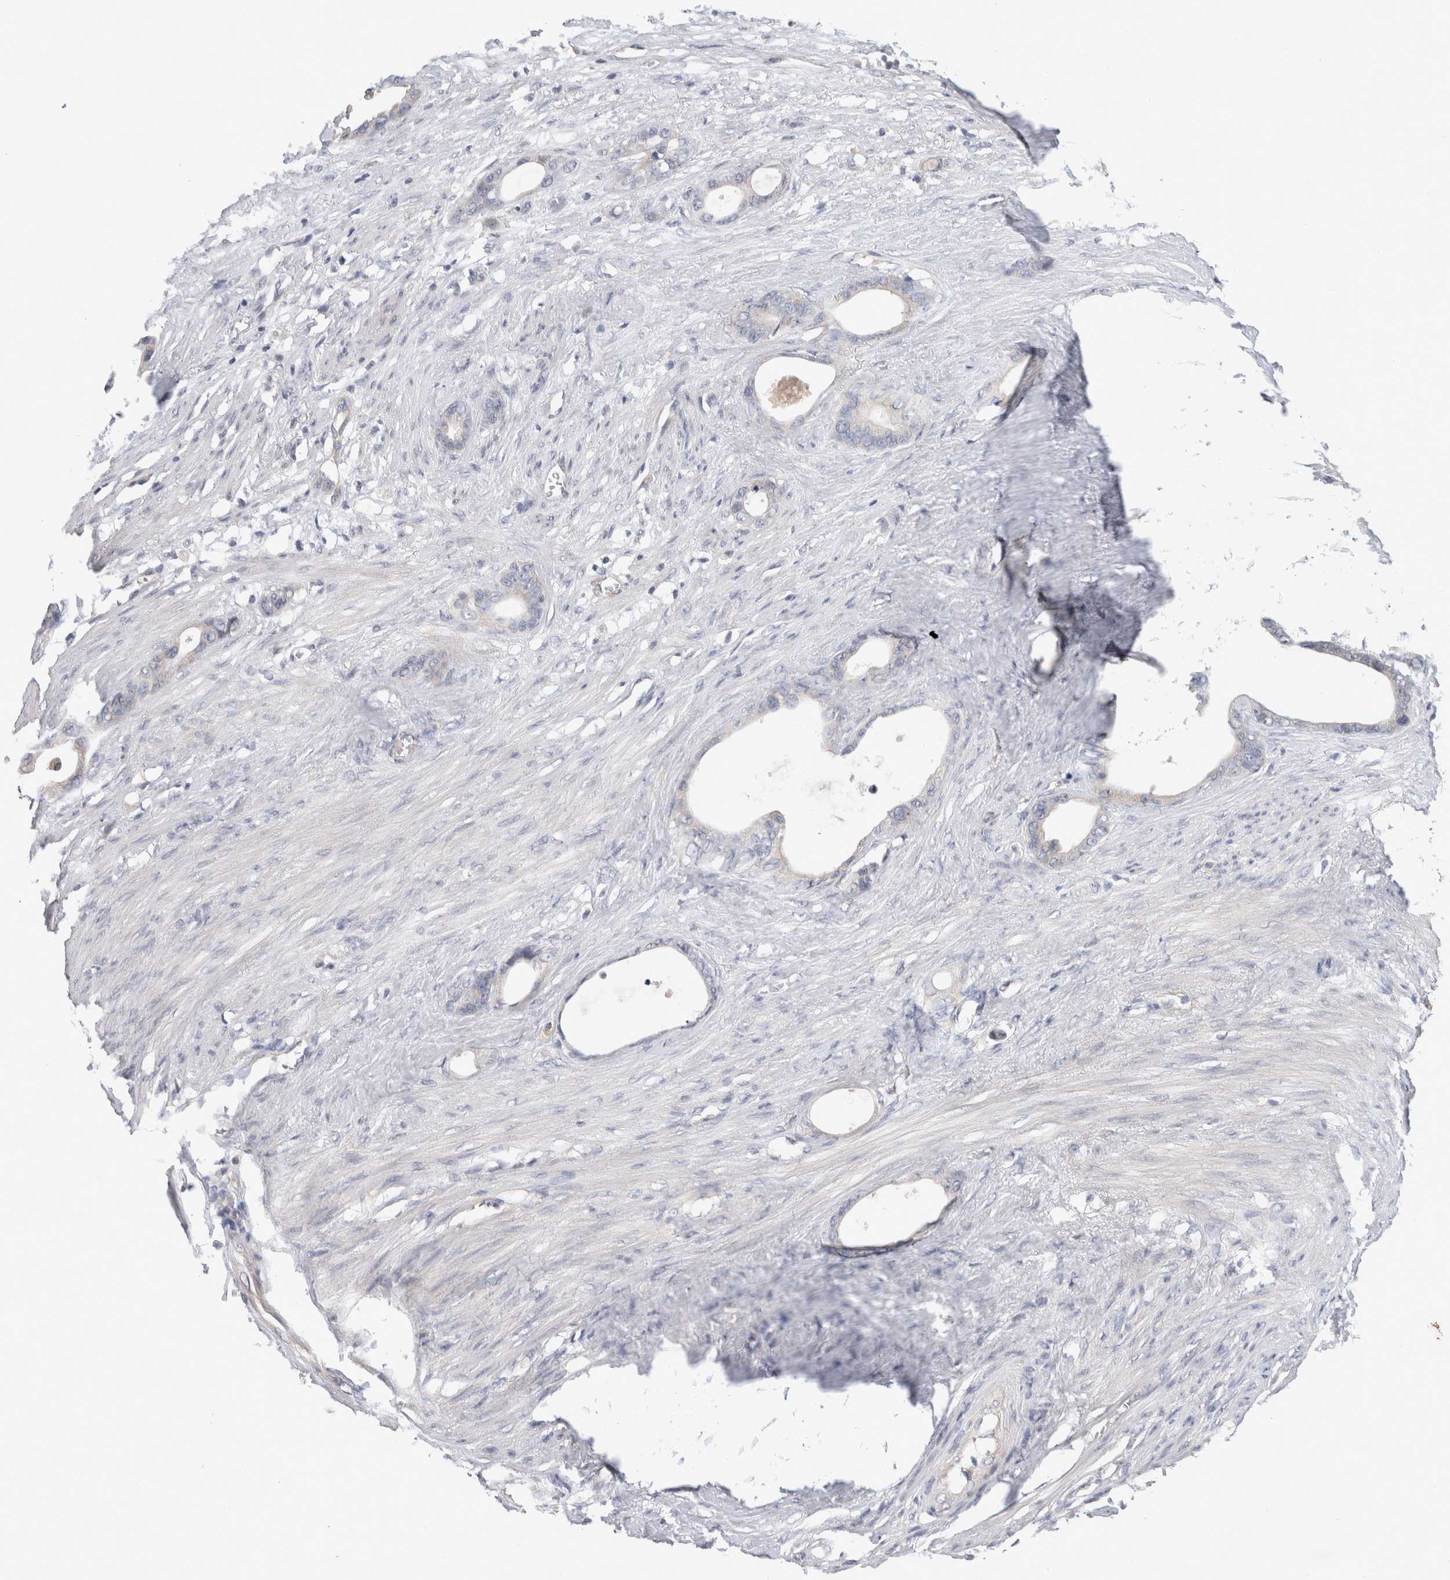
{"staining": {"intensity": "negative", "quantity": "none", "location": "none"}, "tissue": "stomach cancer", "cell_type": "Tumor cells", "image_type": "cancer", "snomed": [{"axis": "morphology", "description": "Adenocarcinoma, NOS"}, {"axis": "topography", "description": "Stomach"}], "caption": "The image displays no staining of tumor cells in stomach cancer (adenocarcinoma). (Brightfield microscopy of DAB (3,3'-diaminobenzidine) immunohistochemistry at high magnification).", "gene": "SGK1", "patient": {"sex": "female", "age": 75}}